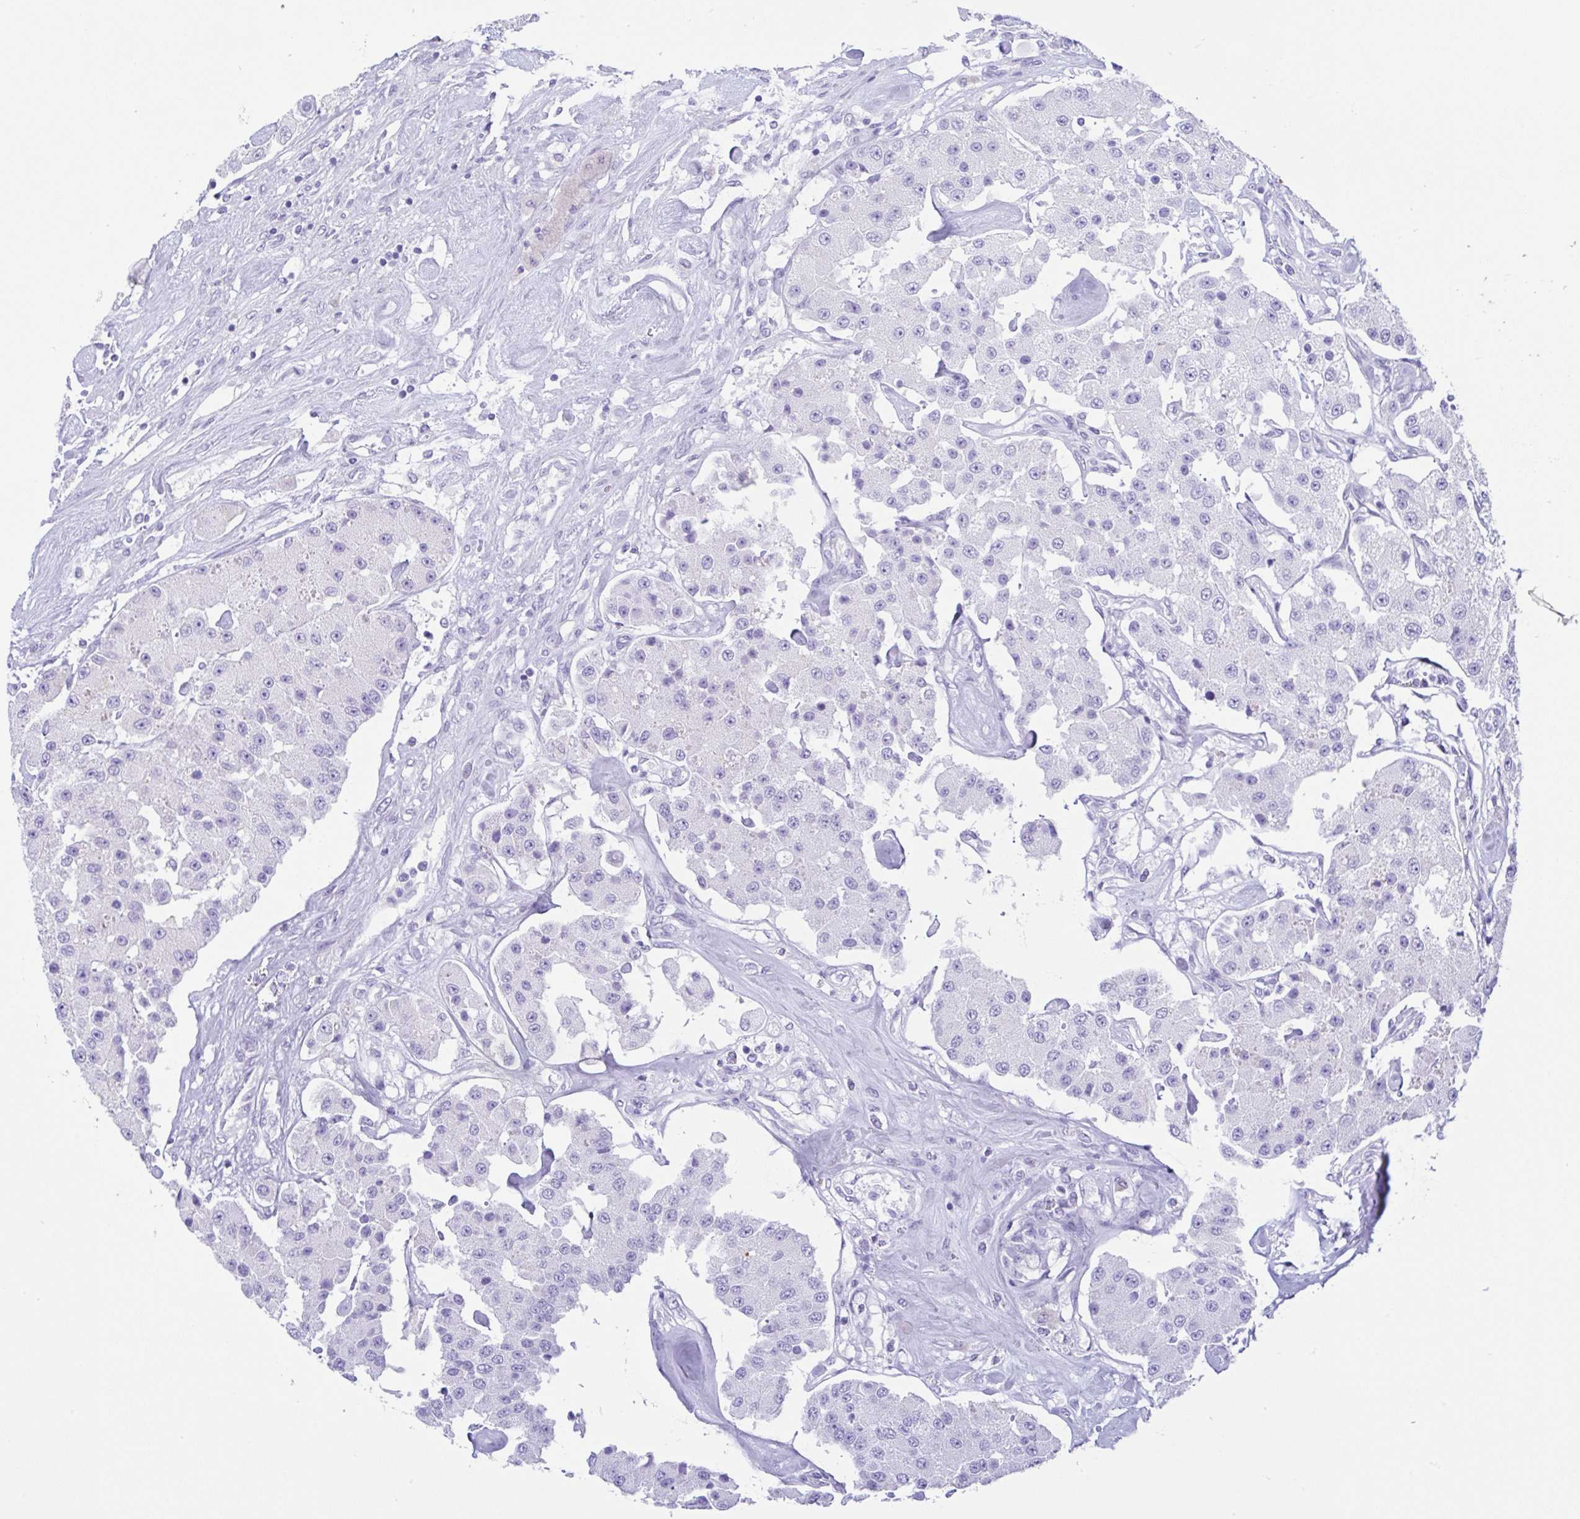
{"staining": {"intensity": "negative", "quantity": "none", "location": "none"}, "tissue": "carcinoid", "cell_type": "Tumor cells", "image_type": "cancer", "snomed": [{"axis": "morphology", "description": "Carcinoid, malignant, NOS"}, {"axis": "topography", "description": "Pancreas"}], "caption": "The immunohistochemistry image has no significant expression in tumor cells of carcinoid tissue.", "gene": "RRM2", "patient": {"sex": "male", "age": 41}}